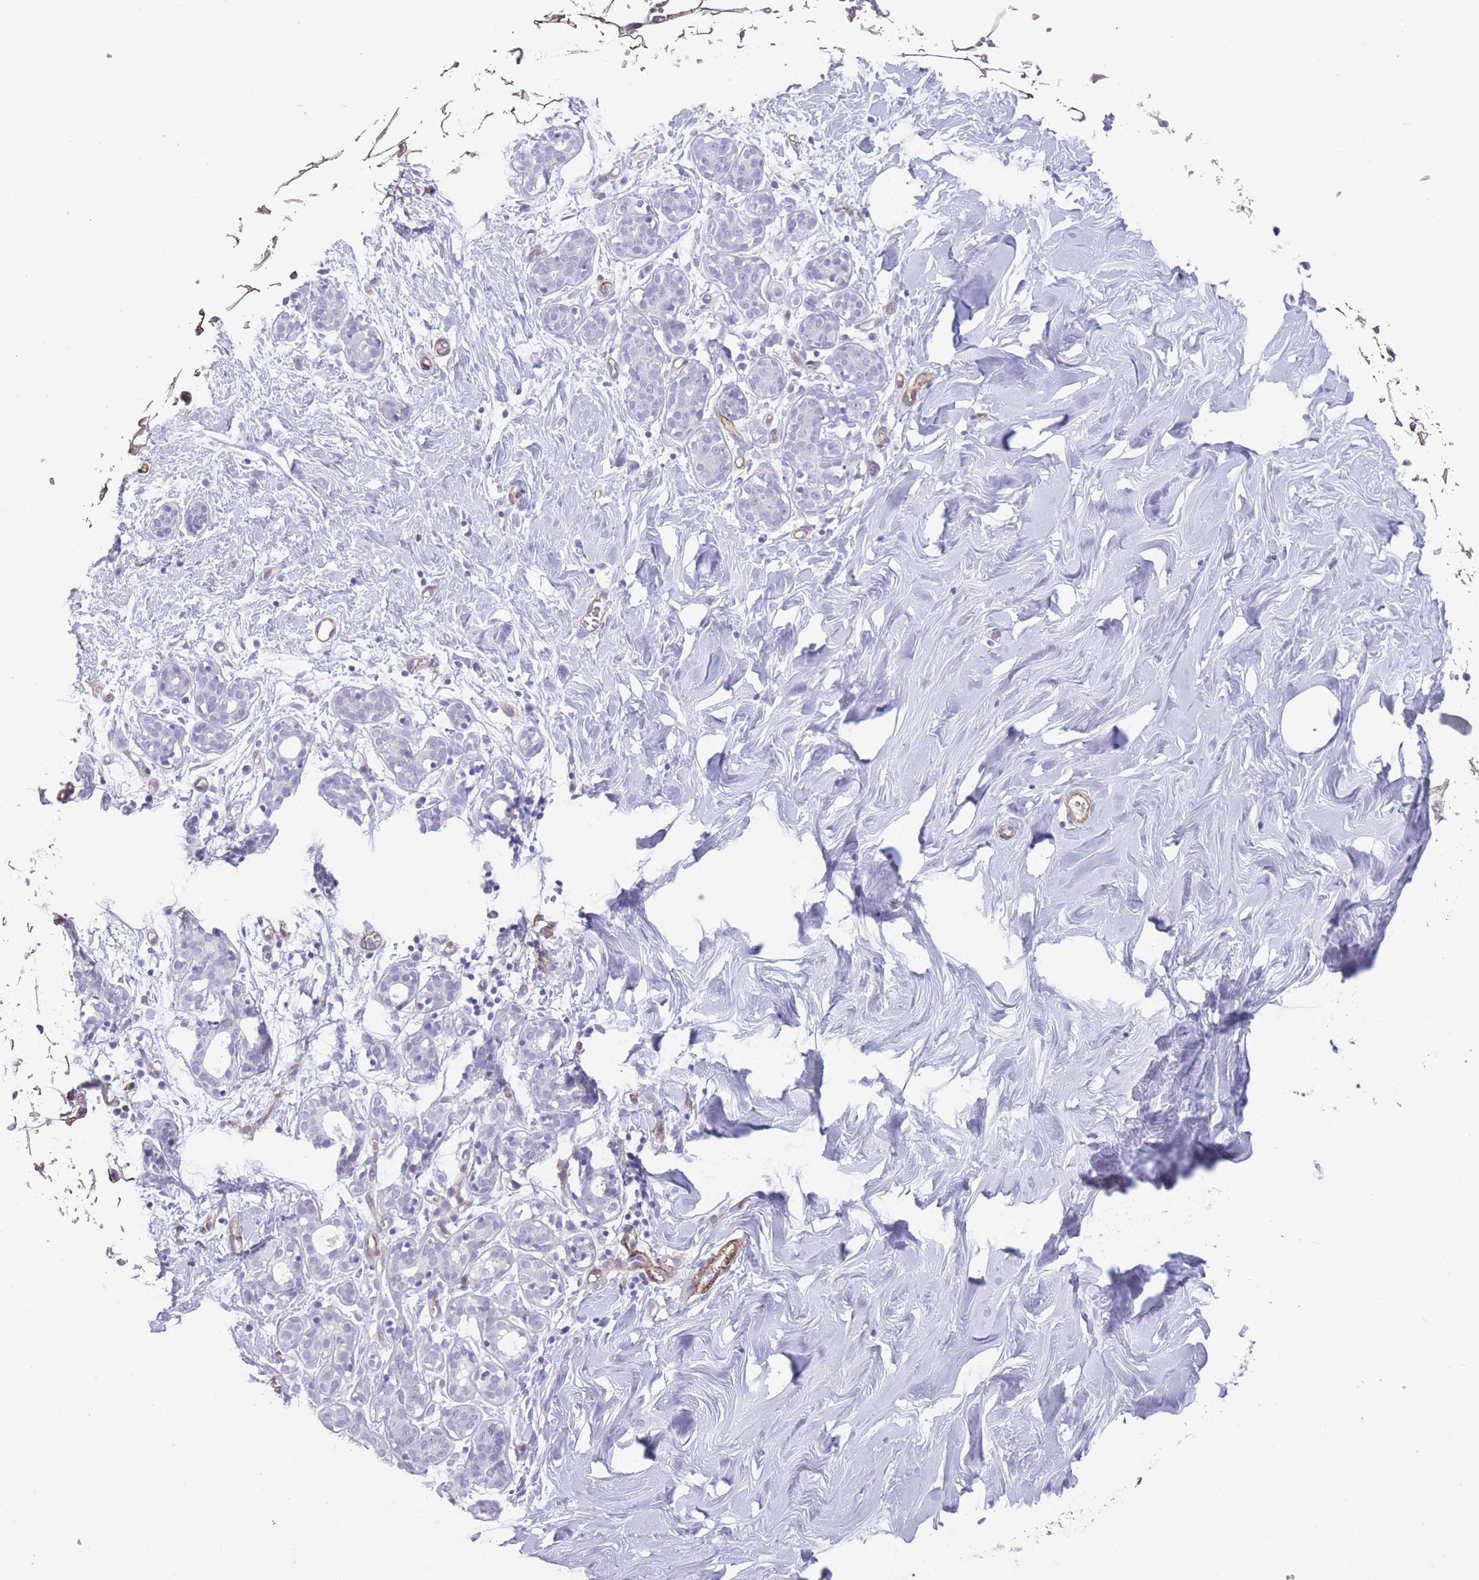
{"staining": {"intensity": "negative", "quantity": "none", "location": "none"}, "tissue": "breast", "cell_type": "Adipocytes", "image_type": "normal", "snomed": [{"axis": "morphology", "description": "Normal tissue, NOS"}, {"axis": "topography", "description": "Breast"}], "caption": "Immunohistochemistry (IHC) of unremarkable human breast shows no staining in adipocytes. (Brightfield microscopy of DAB immunohistochemistry at high magnification).", "gene": "DPYD", "patient": {"sex": "female", "age": 27}}